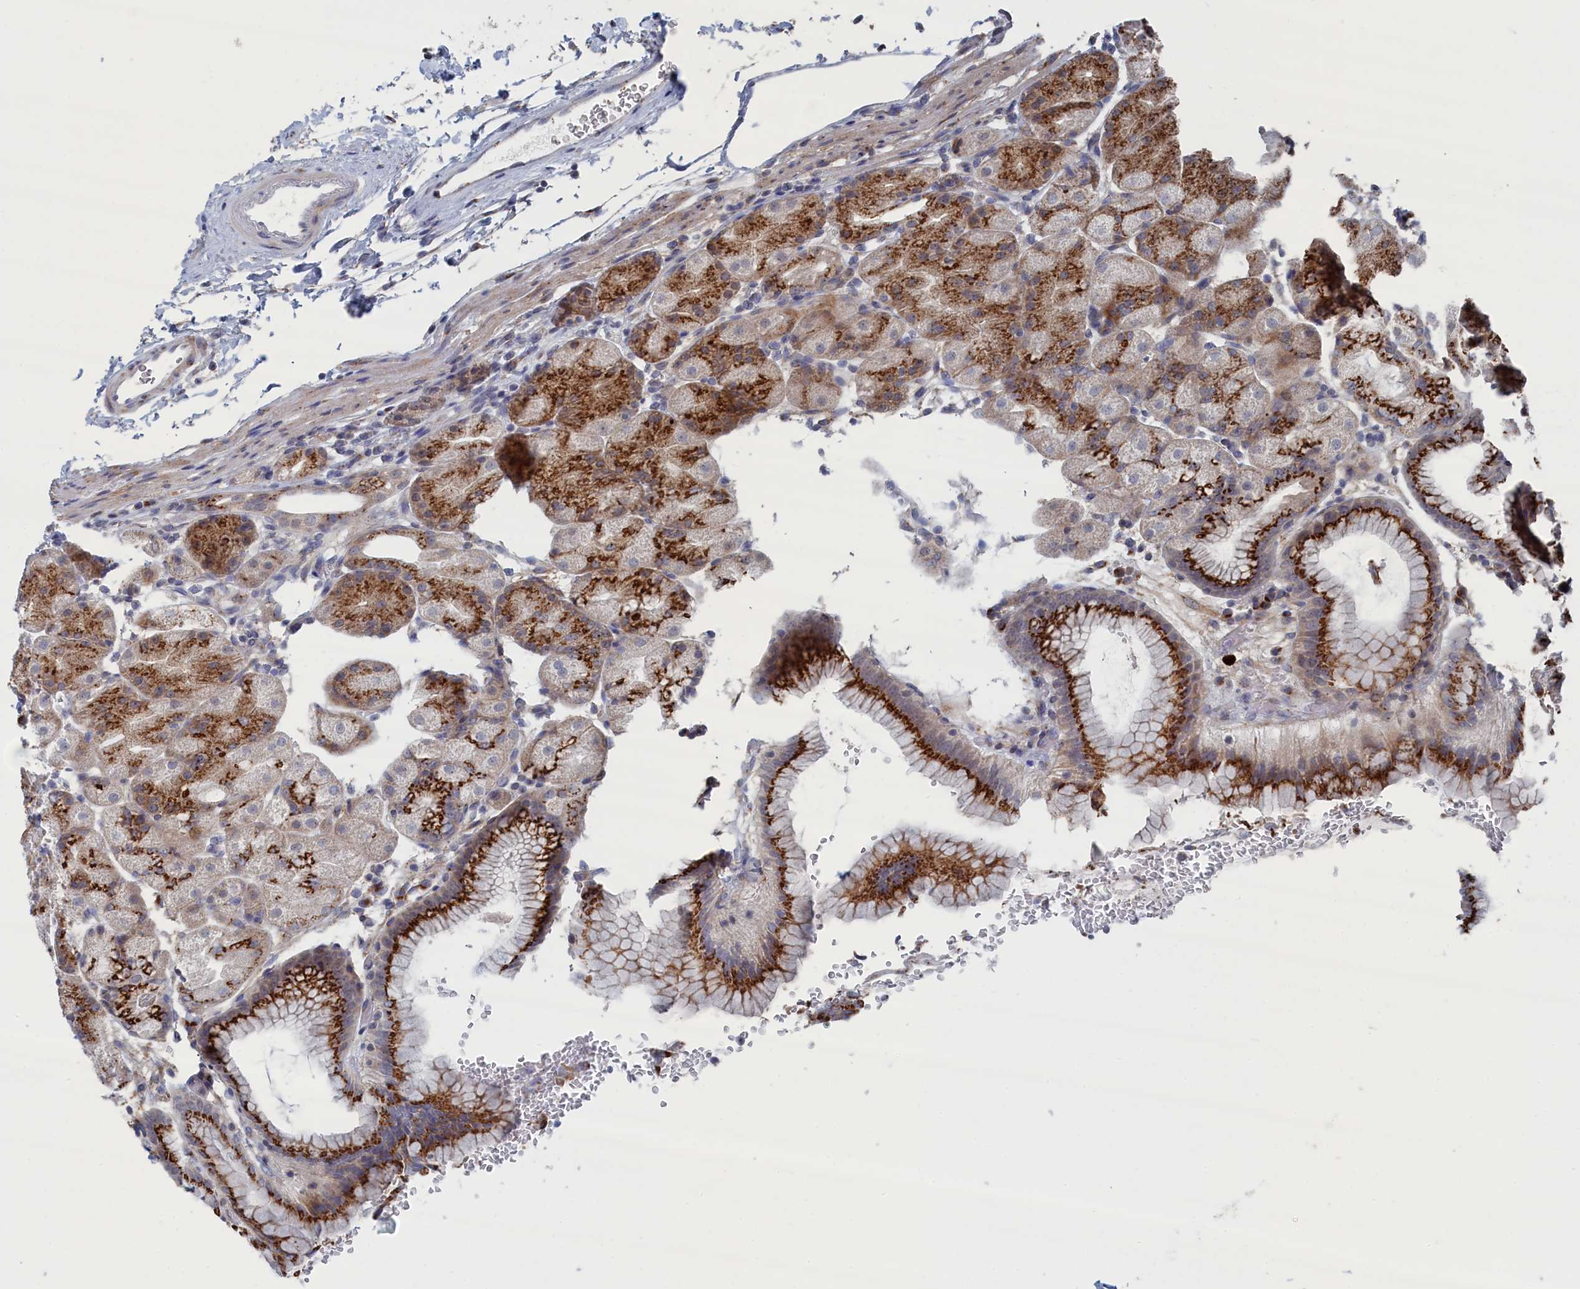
{"staining": {"intensity": "strong", "quantity": ">75%", "location": "cytoplasmic/membranous"}, "tissue": "stomach", "cell_type": "Glandular cells", "image_type": "normal", "snomed": [{"axis": "morphology", "description": "Normal tissue, NOS"}, {"axis": "topography", "description": "Stomach, upper"}, {"axis": "topography", "description": "Stomach, lower"}], "caption": "This image exhibits IHC staining of unremarkable human stomach, with high strong cytoplasmic/membranous staining in about >75% of glandular cells.", "gene": "IRX1", "patient": {"sex": "male", "age": 62}}